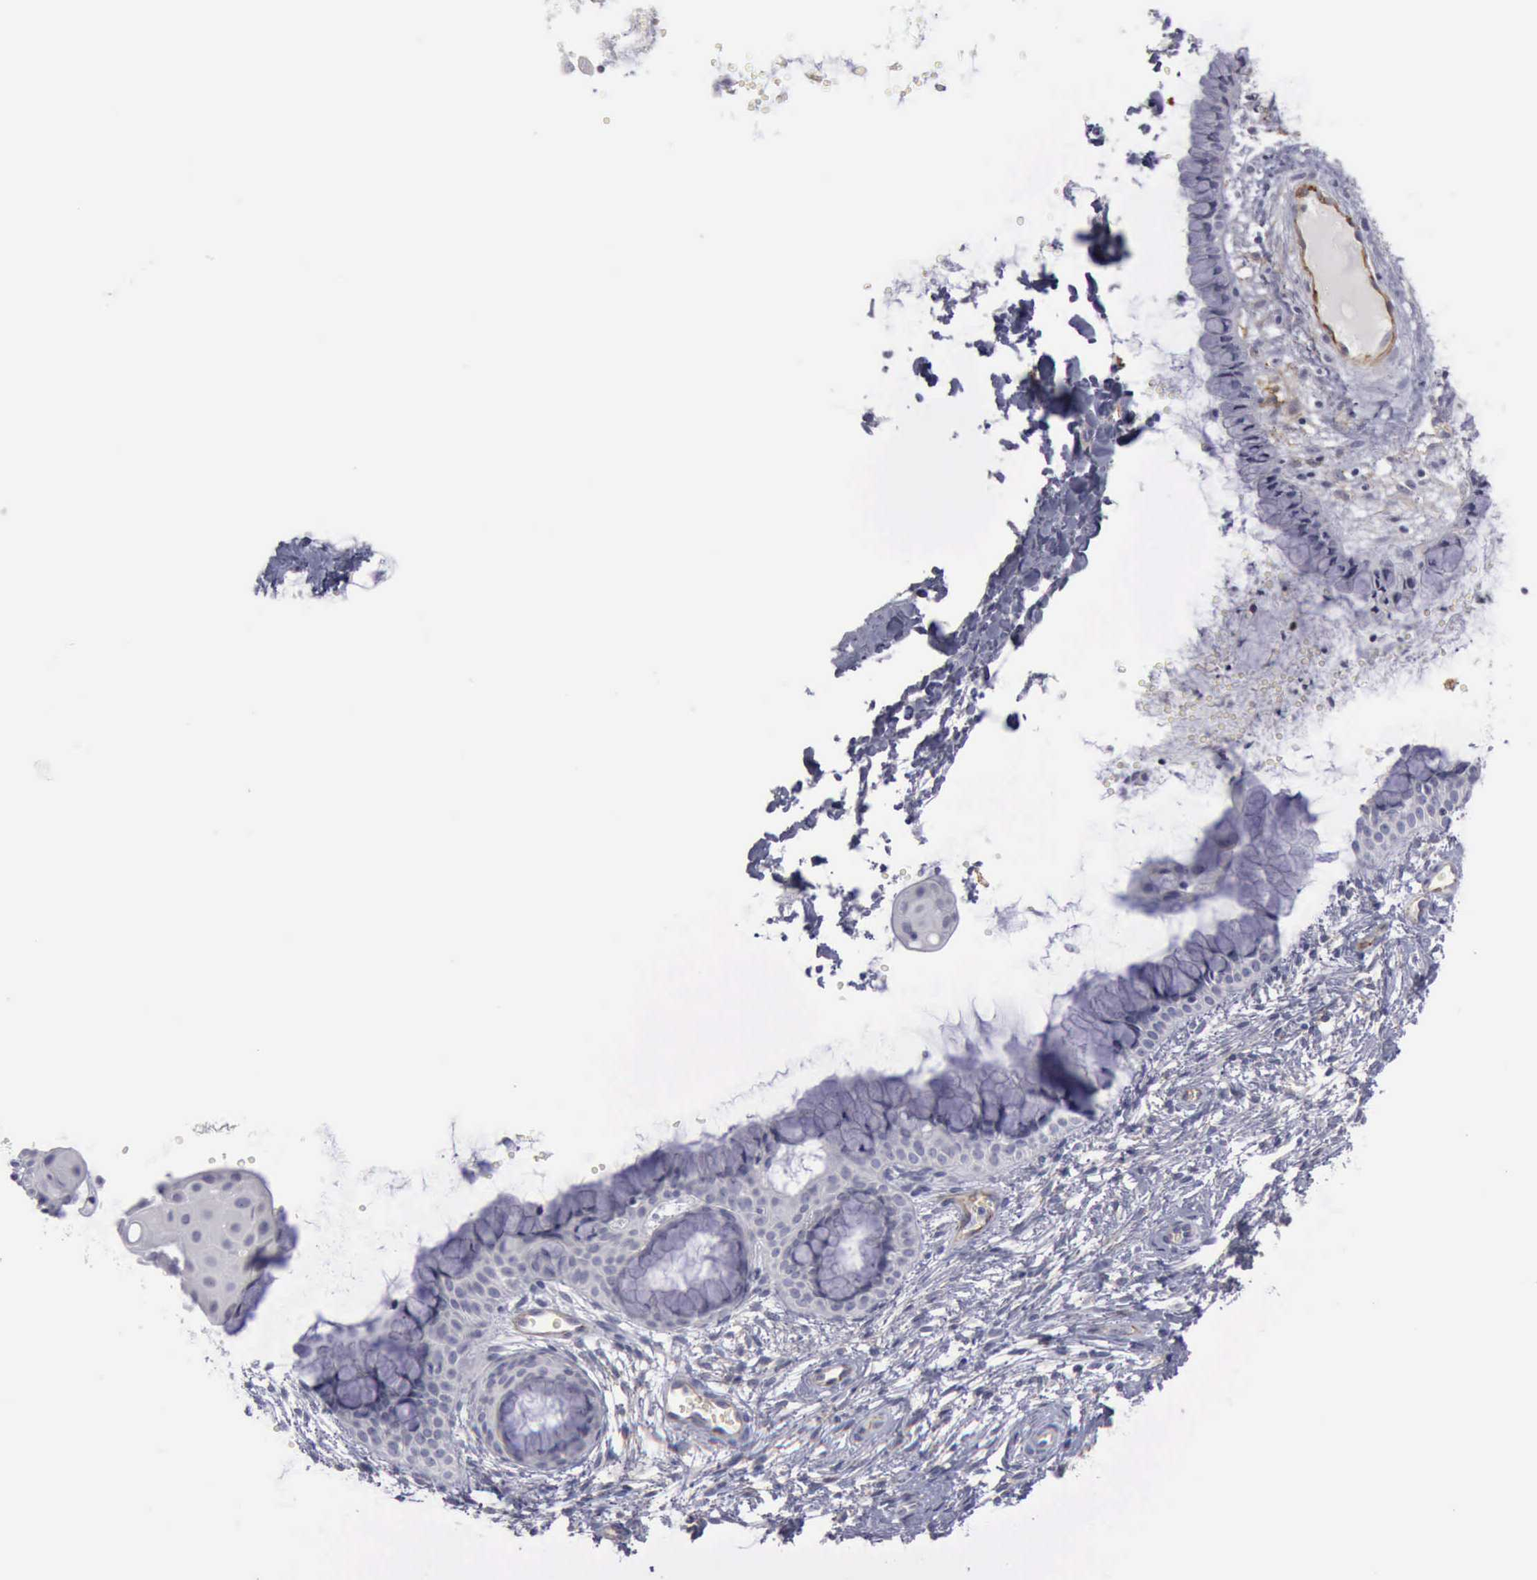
{"staining": {"intensity": "negative", "quantity": "none", "location": "none"}, "tissue": "cervix", "cell_type": "Squamous epithelial cells", "image_type": "normal", "snomed": [{"axis": "morphology", "description": "Normal tissue, NOS"}, {"axis": "topography", "description": "Cervix"}], "caption": "Unremarkable cervix was stained to show a protein in brown. There is no significant positivity in squamous epithelial cells. (DAB (3,3'-diaminobenzidine) immunohistochemistry with hematoxylin counter stain).", "gene": "CDH2", "patient": {"sex": "female", "age": 39}}